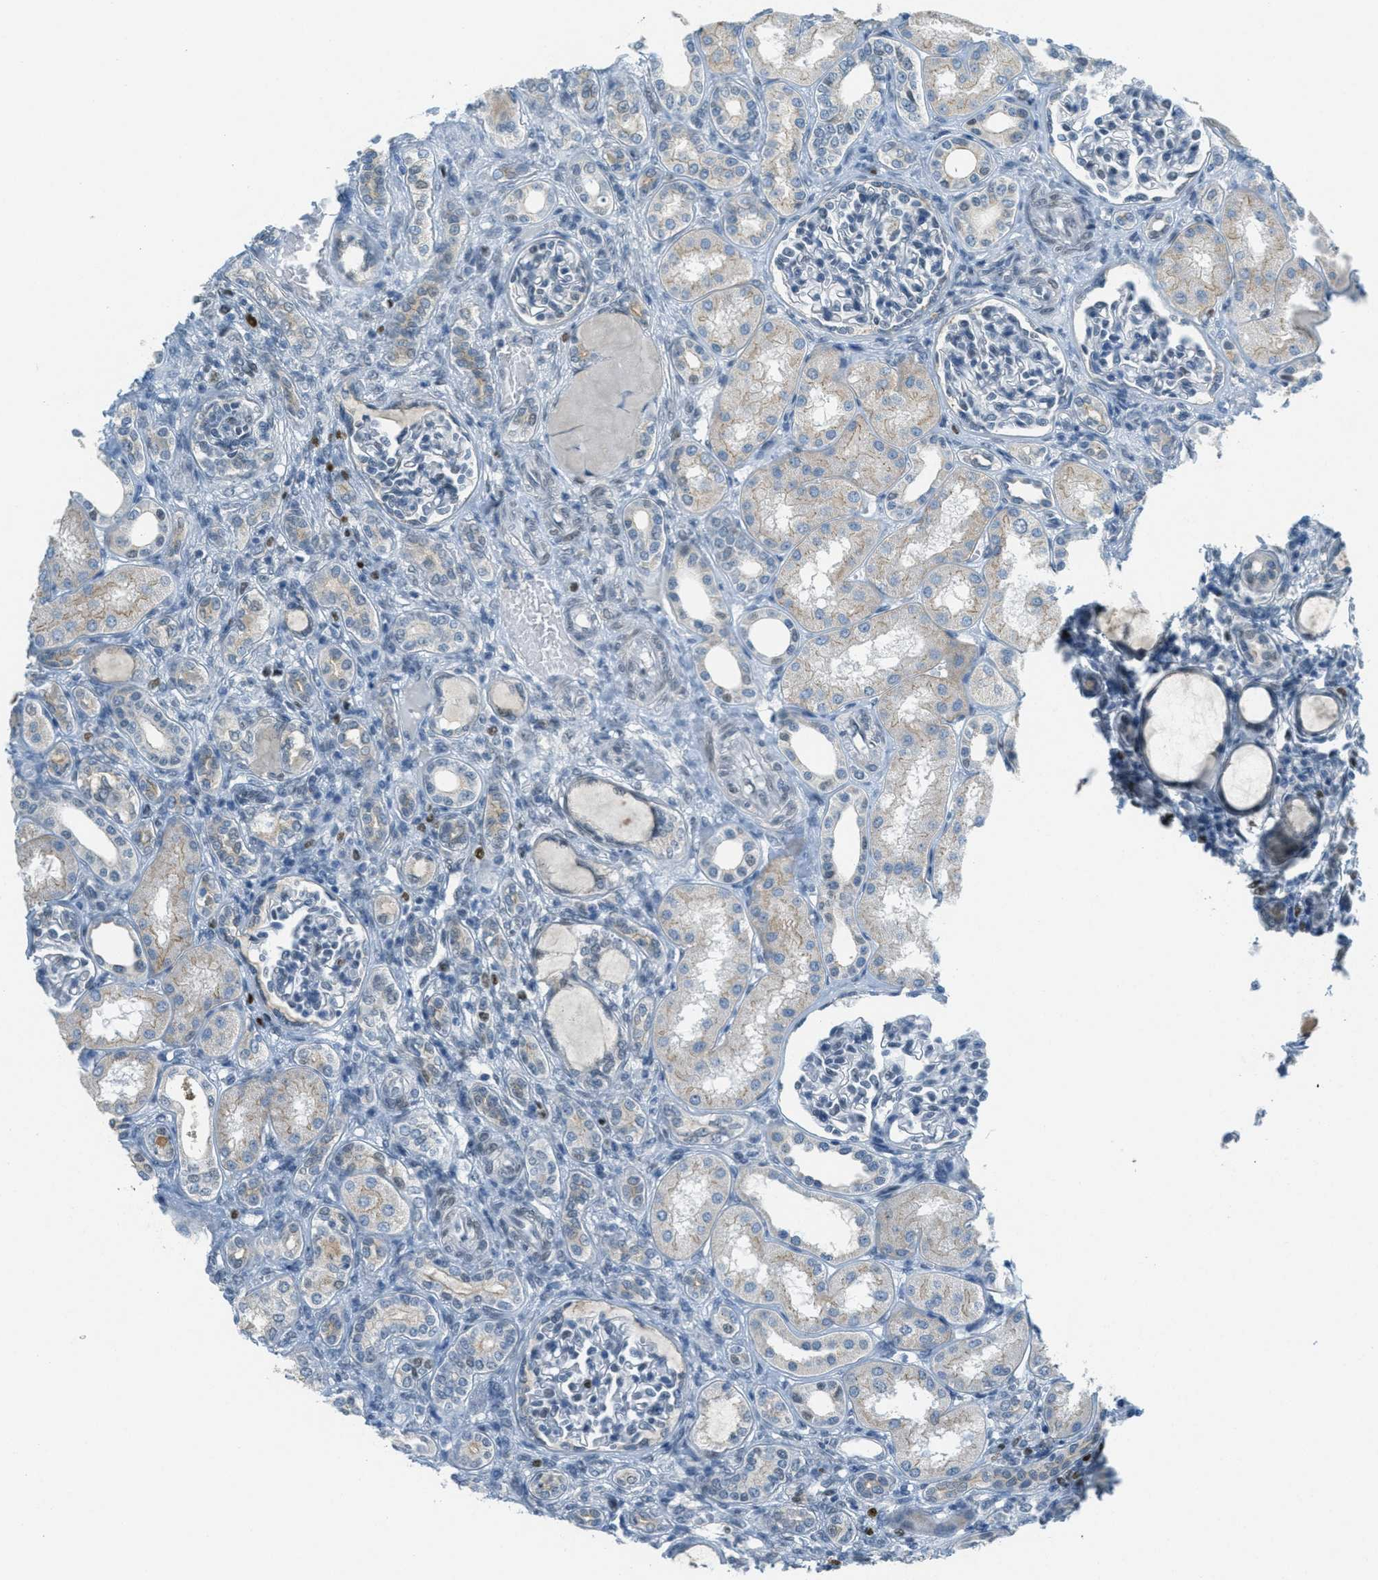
{"staining": {"intensity": "negative", "quantity": "none", "location": "none"}, "tissue": "kidney", "cell_type": "Cells in glomeruli", "image_type": "normal", "snomed": [{"axis": "morphology", "description": "Normal tissue, NOS"}, {"axis": "topography", "description": "Kidney"}], "caption": "DAB immunohistochemical staining of benign kidney demonstrates no significant positivity in cells in glomeruli. (DAB IHC with hematoxylin counter stain).", "gene": "TCF3", "patient": {"sex": "male", "age": 7}}